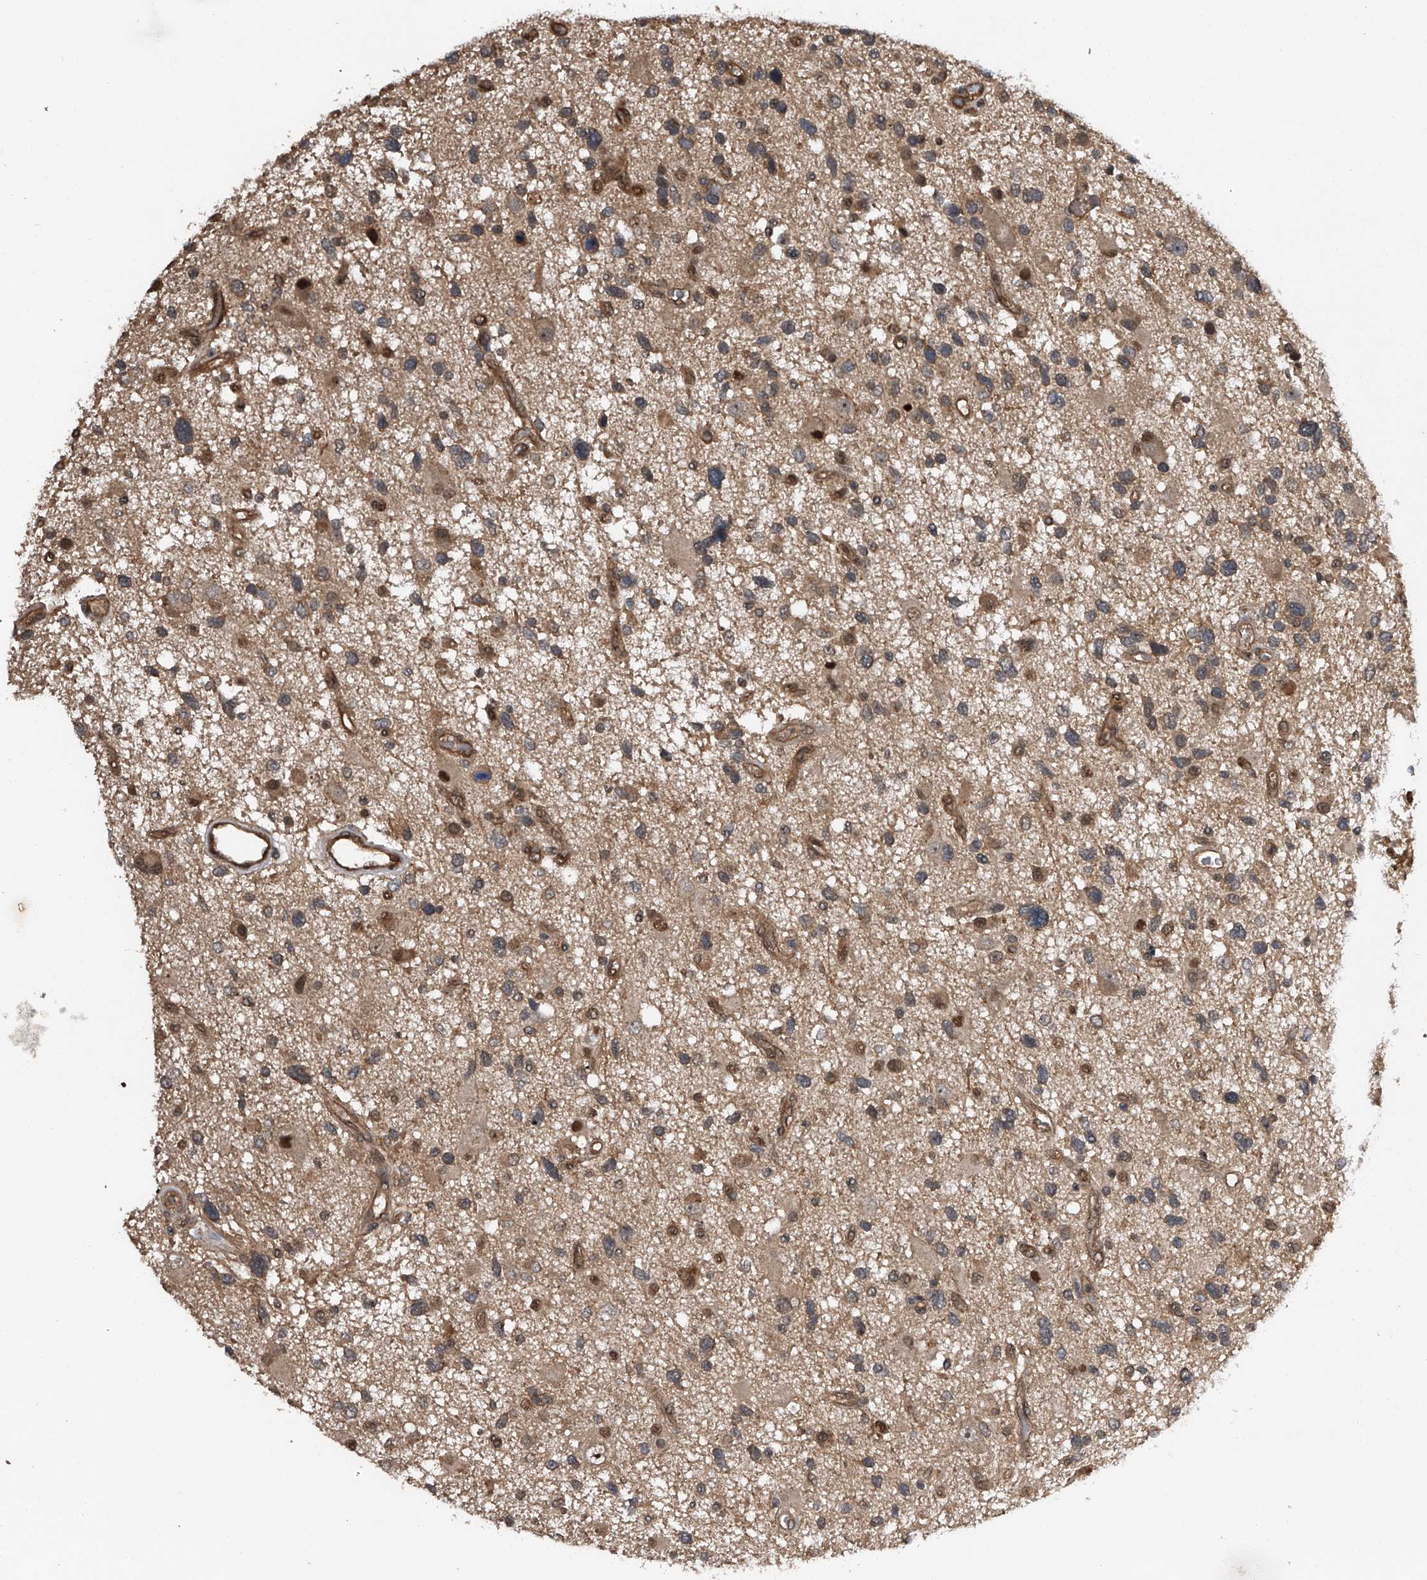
{"staining": {"intensity": "weak", "quantity": "<25%", "location": "nuclear"}, "tissue": "glioma", "cell_type": "Tumor cells", "image_type": "cancer", "snomed": [{"axis": "morphology", "description": "Glioma, malignant, High grade"}, {"axis": "topography", "description": "Brain"}], "caption": "Tumor cells are negative for protein expression in human glioma. (Immunohistochemistry, brightfield microscopy, high magnification).", "gene": "SLC12A8", "patient": {"sex": "male", "age": 33}}